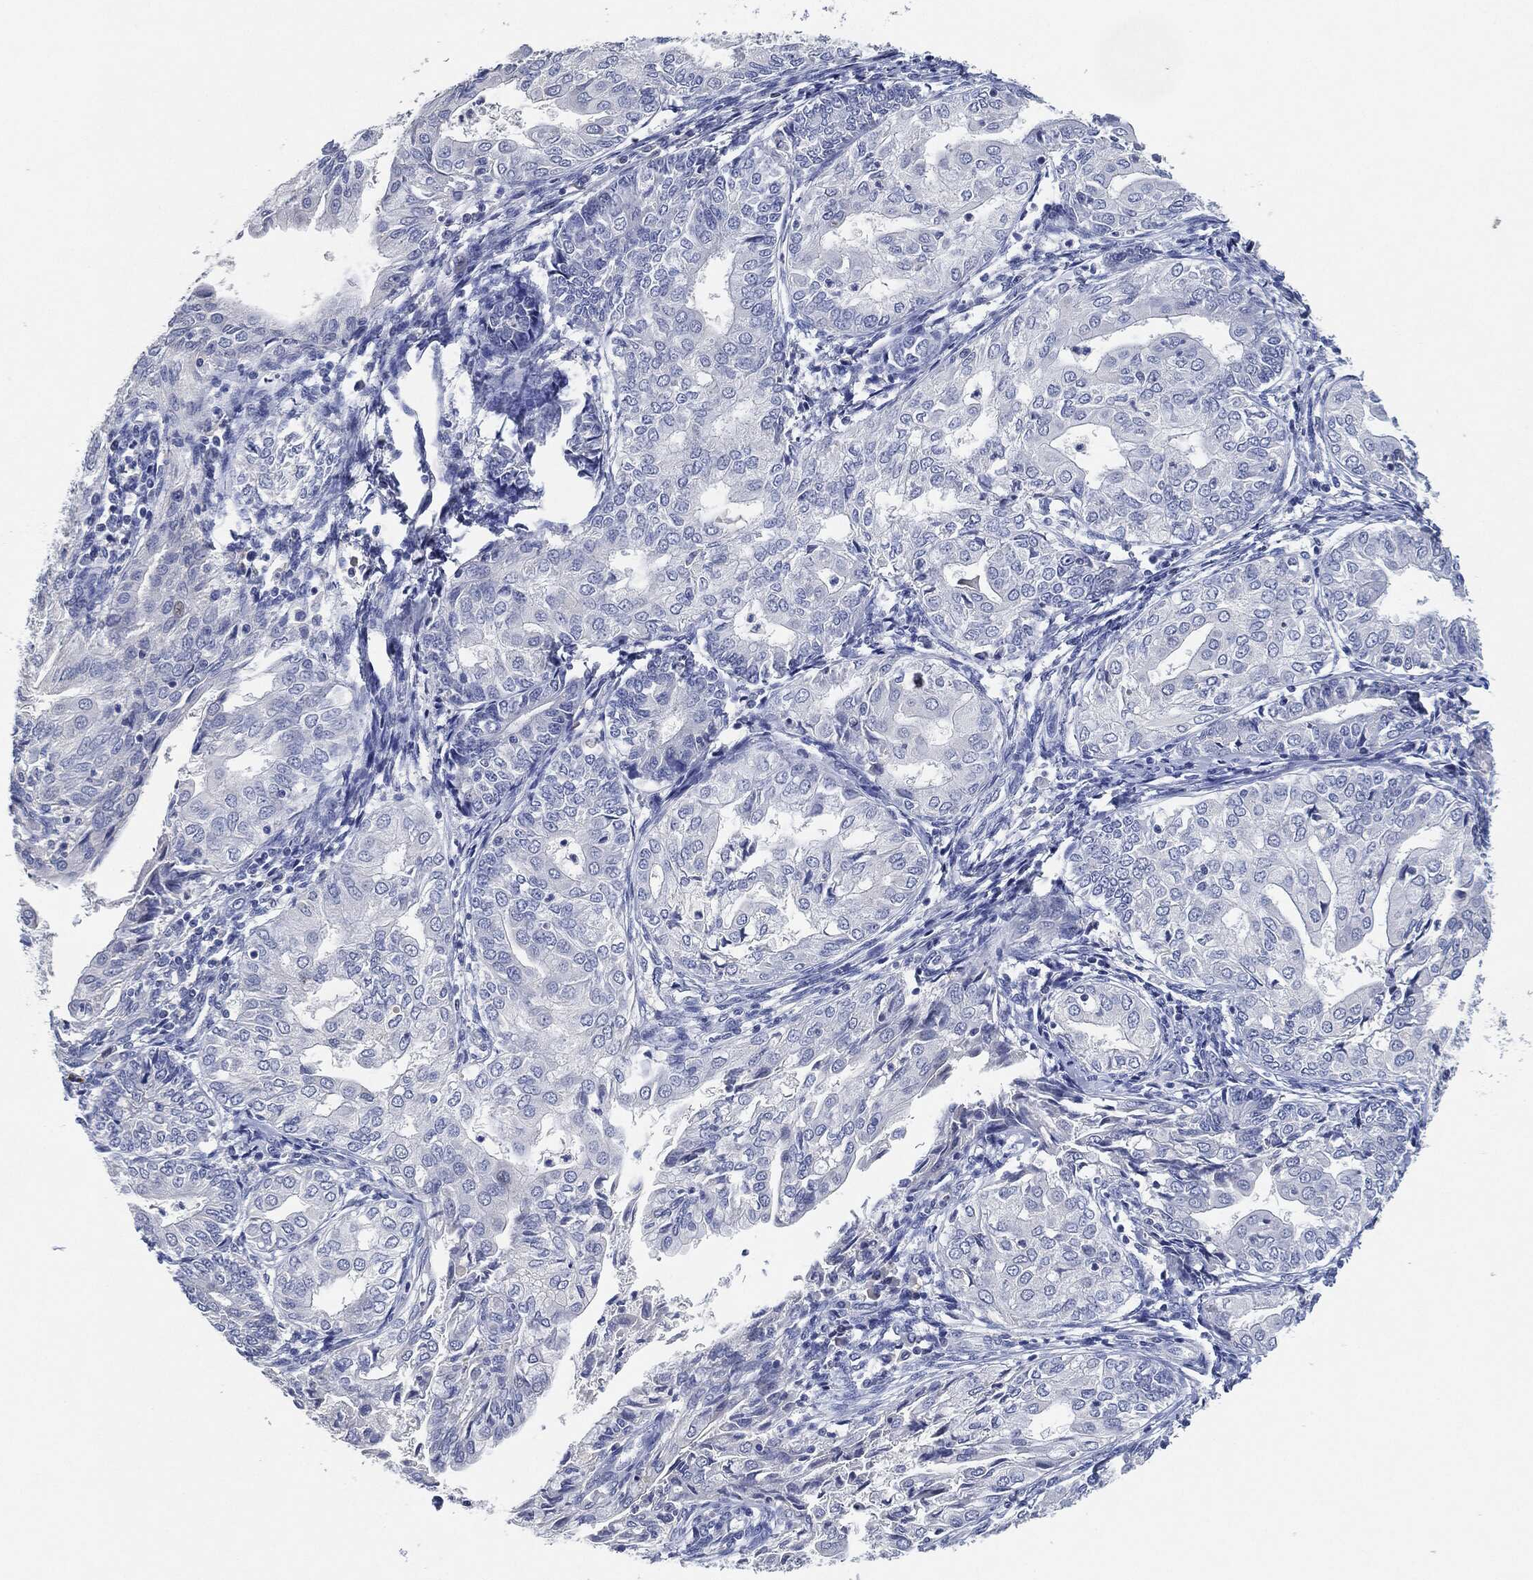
{"staining": {"intensity": "negative", "quantity": "none", "location": "none"}, "tissue": "endometrial cancer", "cell_type": "Tumor cells", "image_type": "cancer", "snomed": [{"axis": "morphology", "description": "Adenocarcinoma, NOS"}, {"axis": "topography", "description": "Endometrium"}], "caption": "DAB (3,3'-diaminobenzidine) immunohistochemical staining of human endometrial adenocarcinoma demonstrates no significant positivity in tumor cells. Brightfield microscopy of immunohistochemistry (IHC) stained with DAB (3,3'-diaminobenzidine) (brown) and hematoxylin (blue), captured at high magnification.", "gene": "NTRK1", "patient": {"sex": "female", "age": 68}}